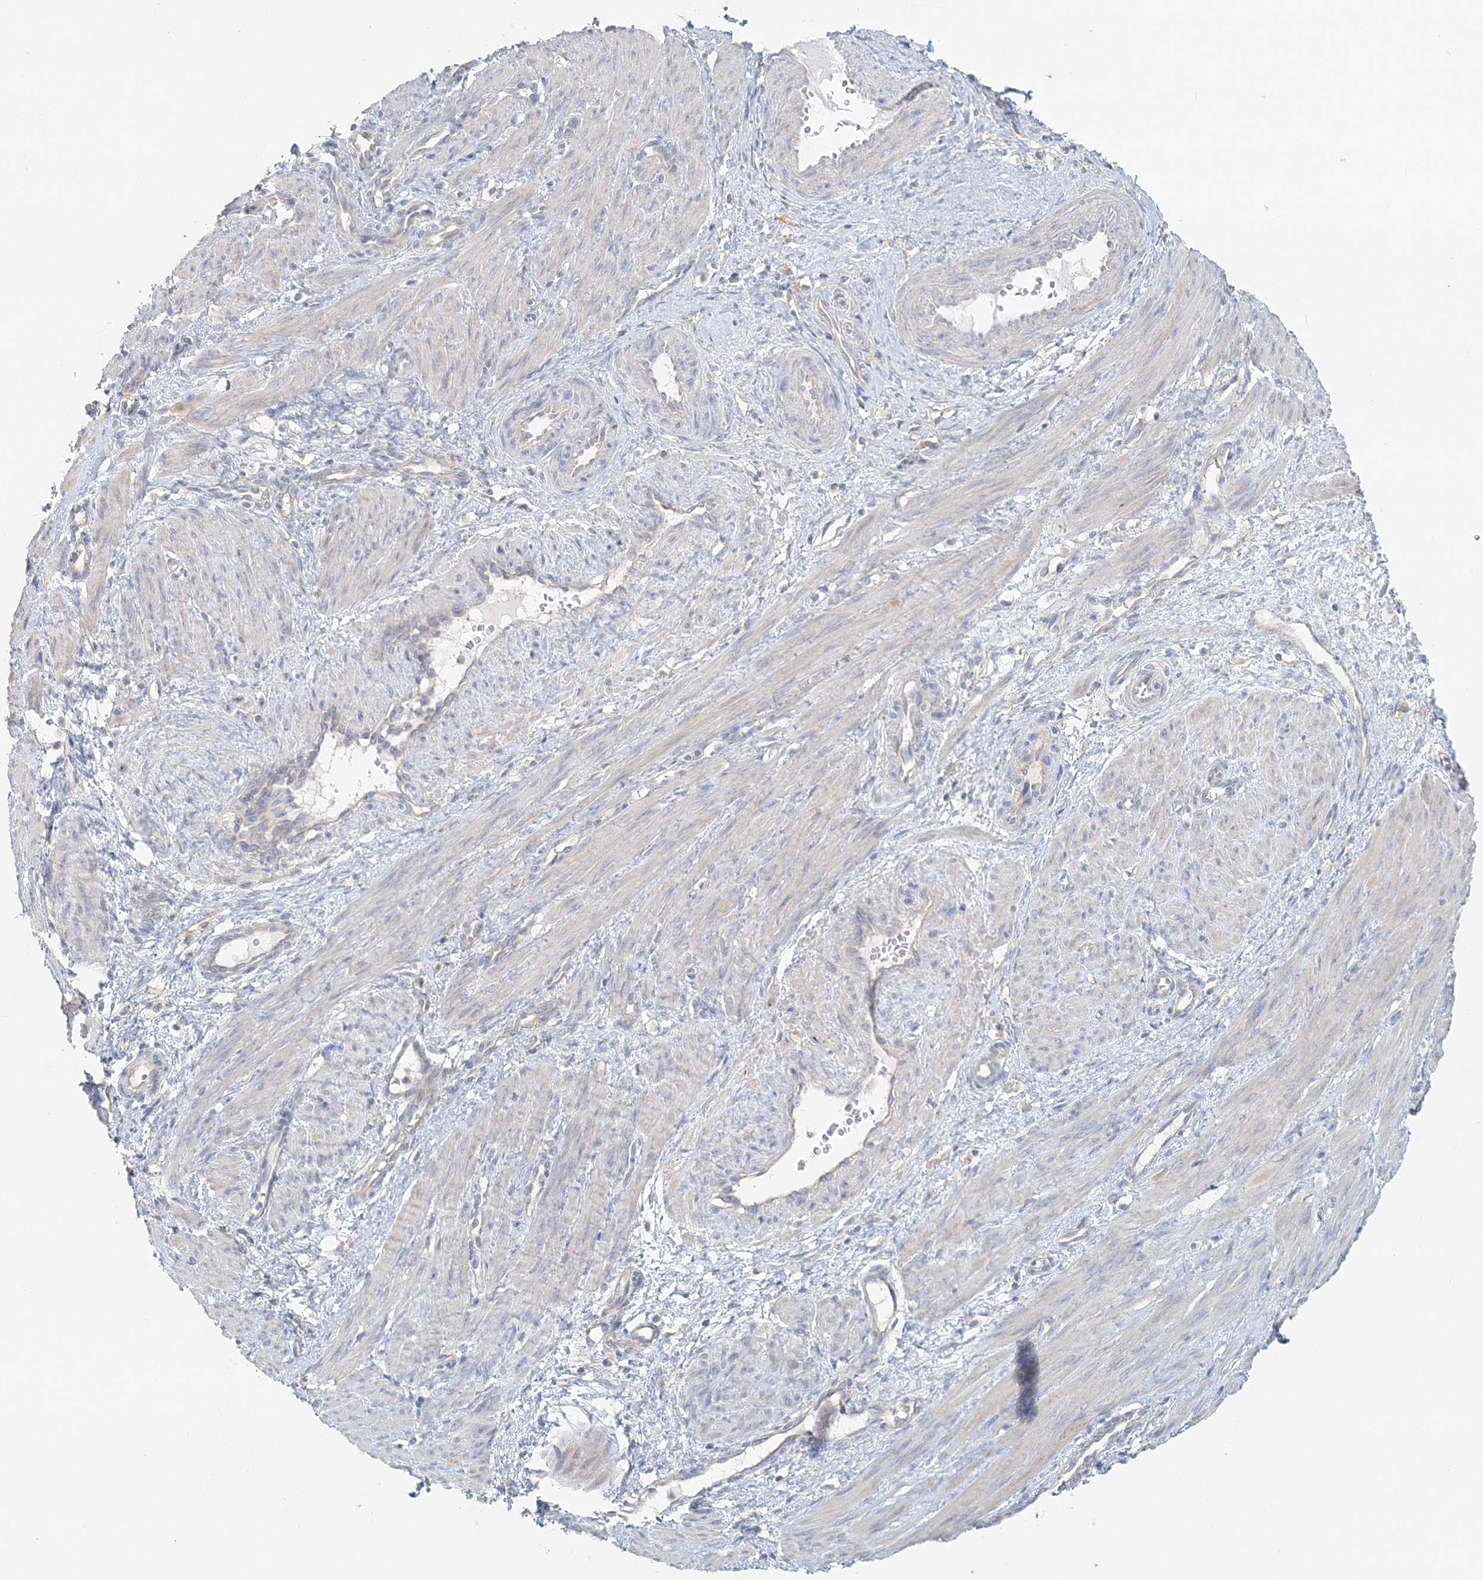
{"staining": {"intensity": "negative", "quantity": "none", "location": "none"}, "tissue": "smooth muscle", "cell_type": "Smooth muscle cells", "image_type": "normal", "snomed": [{"axis": "morphology", "description": "Normal tissue, NOS"}, {"axis": "topography", "description": "Endometrium"}], "caption": "Image shows no significant protein staining in smooth muscle cells of unremarkable smooth muscle. Brightfield microscopy of immunohistochemistry (IHC) stained with DAB (brown) and hematoxylin (blue), captured at high magnification.", "gene": "TBC1D5", "patient": {"sex": "female", "age": 33}}